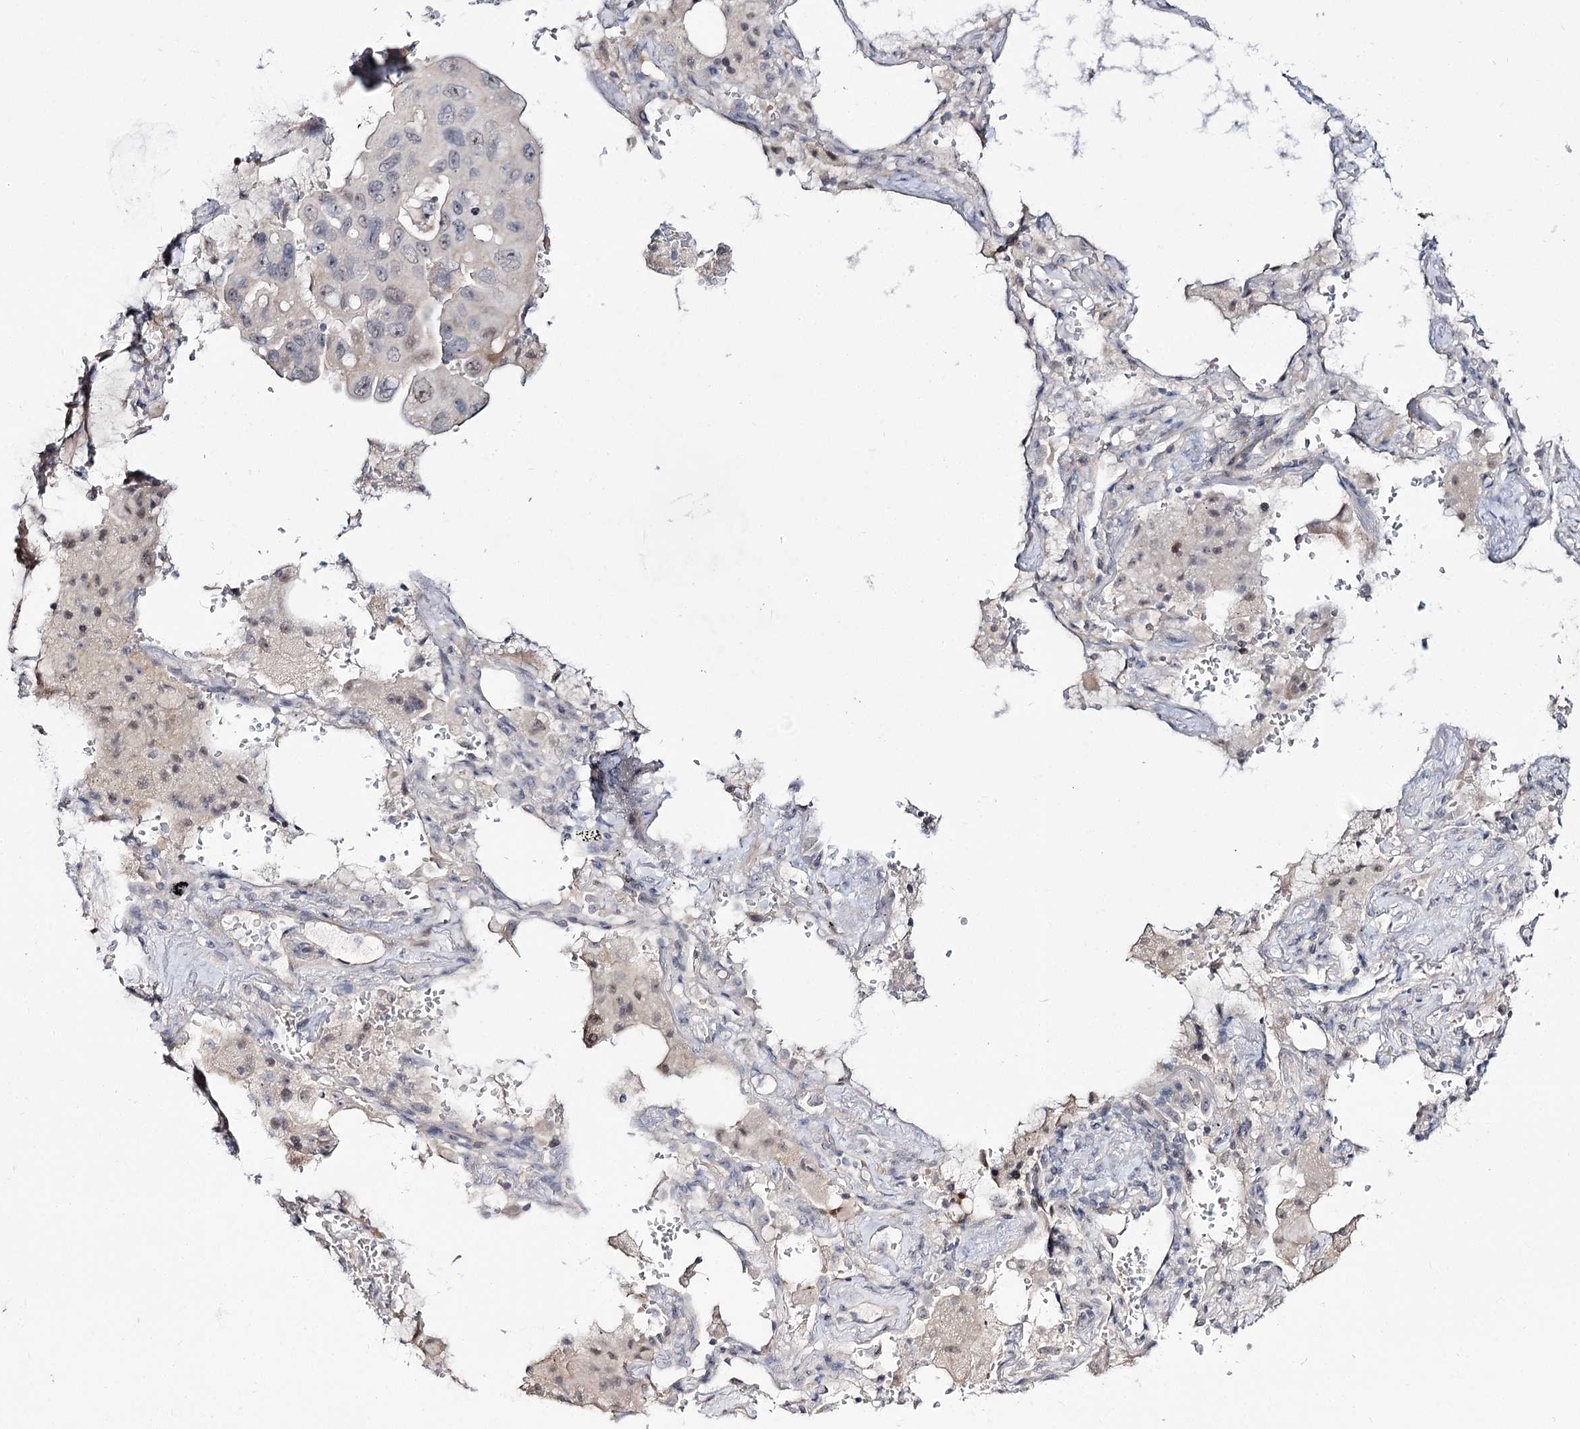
{"staining": {"intensity": "negative", "quantity": "none", "location": "none"}, "tissue": "lung cancer", "cell_type": "Tumor cells", "image_type": "cancer", "snomed": [{"axis": "morphology", "description": "Squamous cell carcinoma, NOS"}, {"axis": "topography", "description": "Lung"}], "caption": "Immunohistochemistry (IHC) micrograph of human lung cancer stained for a protein (brown), which reveals no positivity in tumor cells.", "gene": "RRP9", "patient": {"sex": "female", "age": 73}}